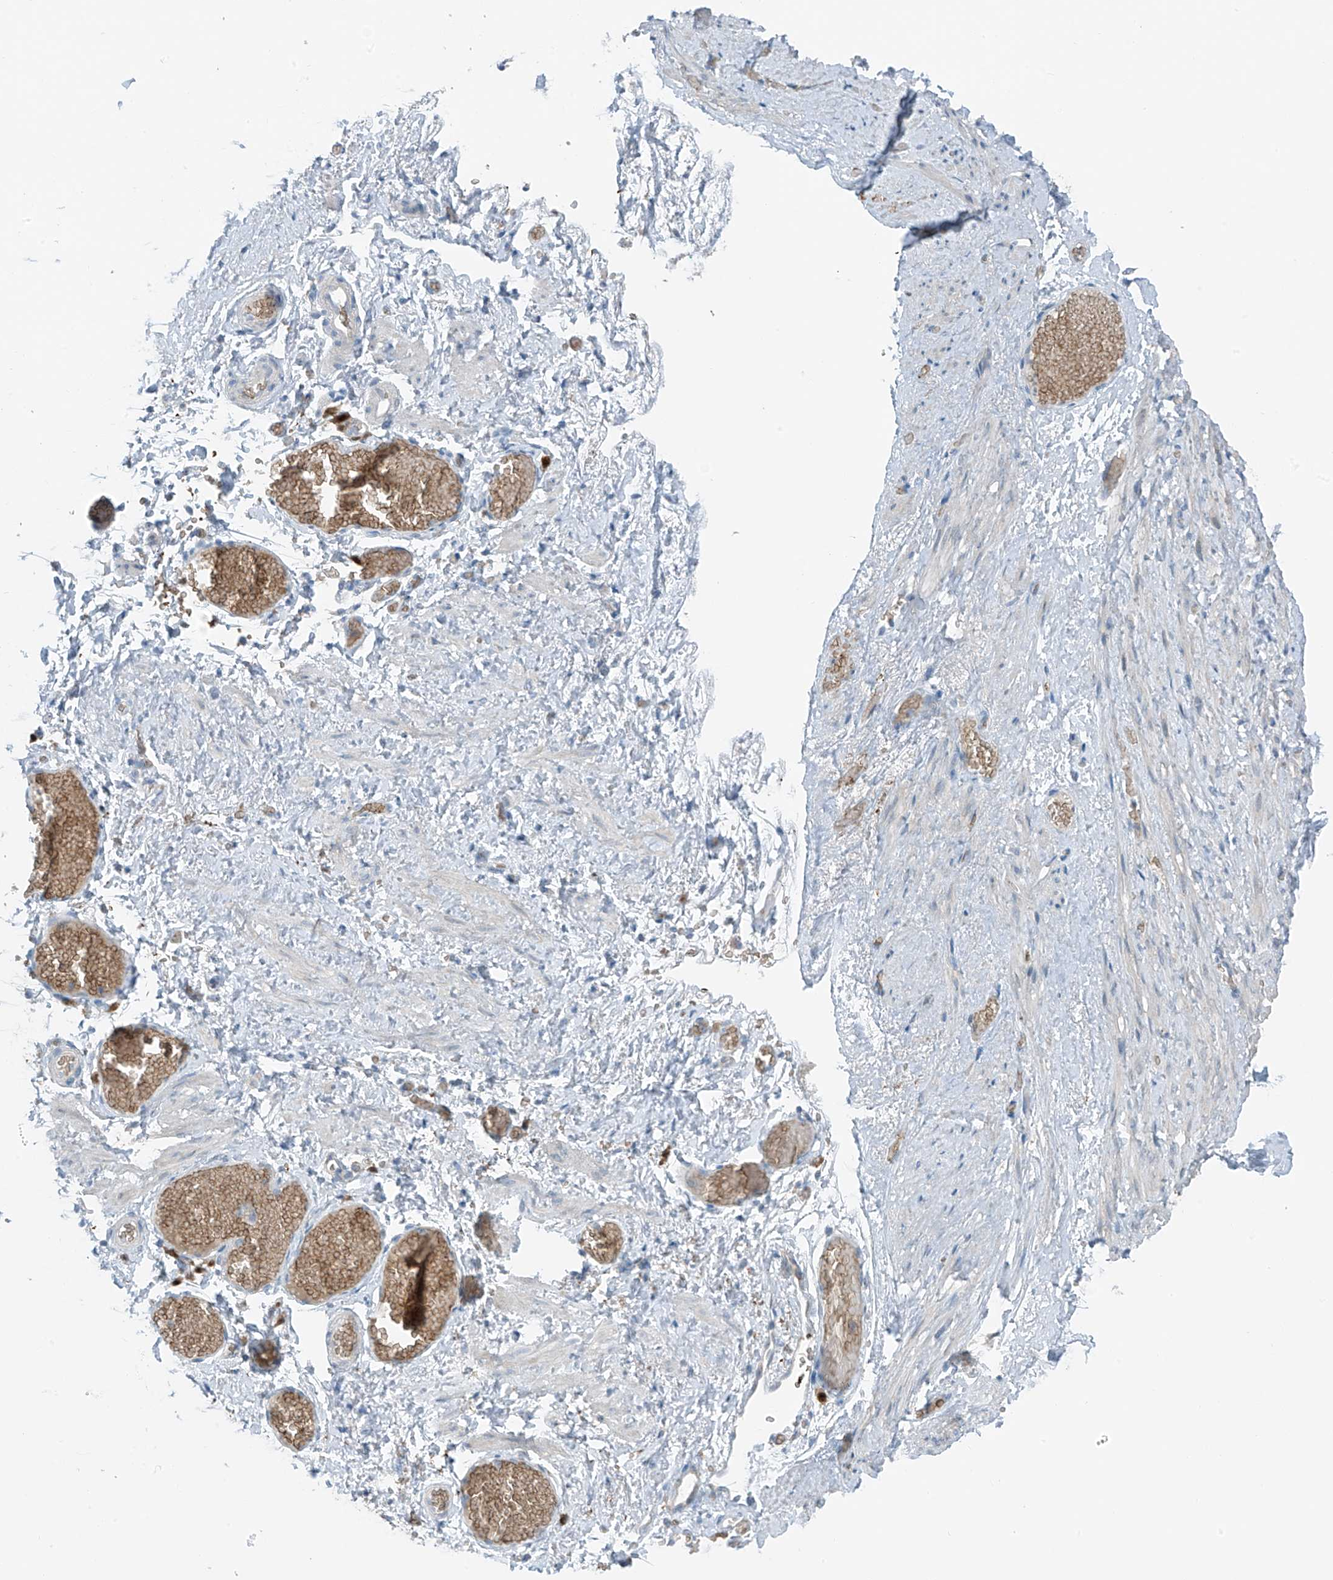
{"staining": {"intensity": "negative", "quantity": "none", "location": "none"}, "tissue": "adipose tissue", "cell_type": "Adipocytes", "image_type": "normal", "snomed": [{"axis": "morphology", "description": "Normal tissue, NOS"}, {"axis": "topography", "description": "Smooth muscle"}, {"axis": "topography", "description": "Peripheral nerve tissue"}], "caption": "Immunohistochemistry (IHC) of unremarkable adipose tissue reveals no expression in adipocytes. (Stains: DAB immunohistochemistry with hematoxylin counter stain, Microscopy: brightfield microscopy at high magnification).", "gene": "SLC12A6", "patient": {"sex": "female", "age": 39}}